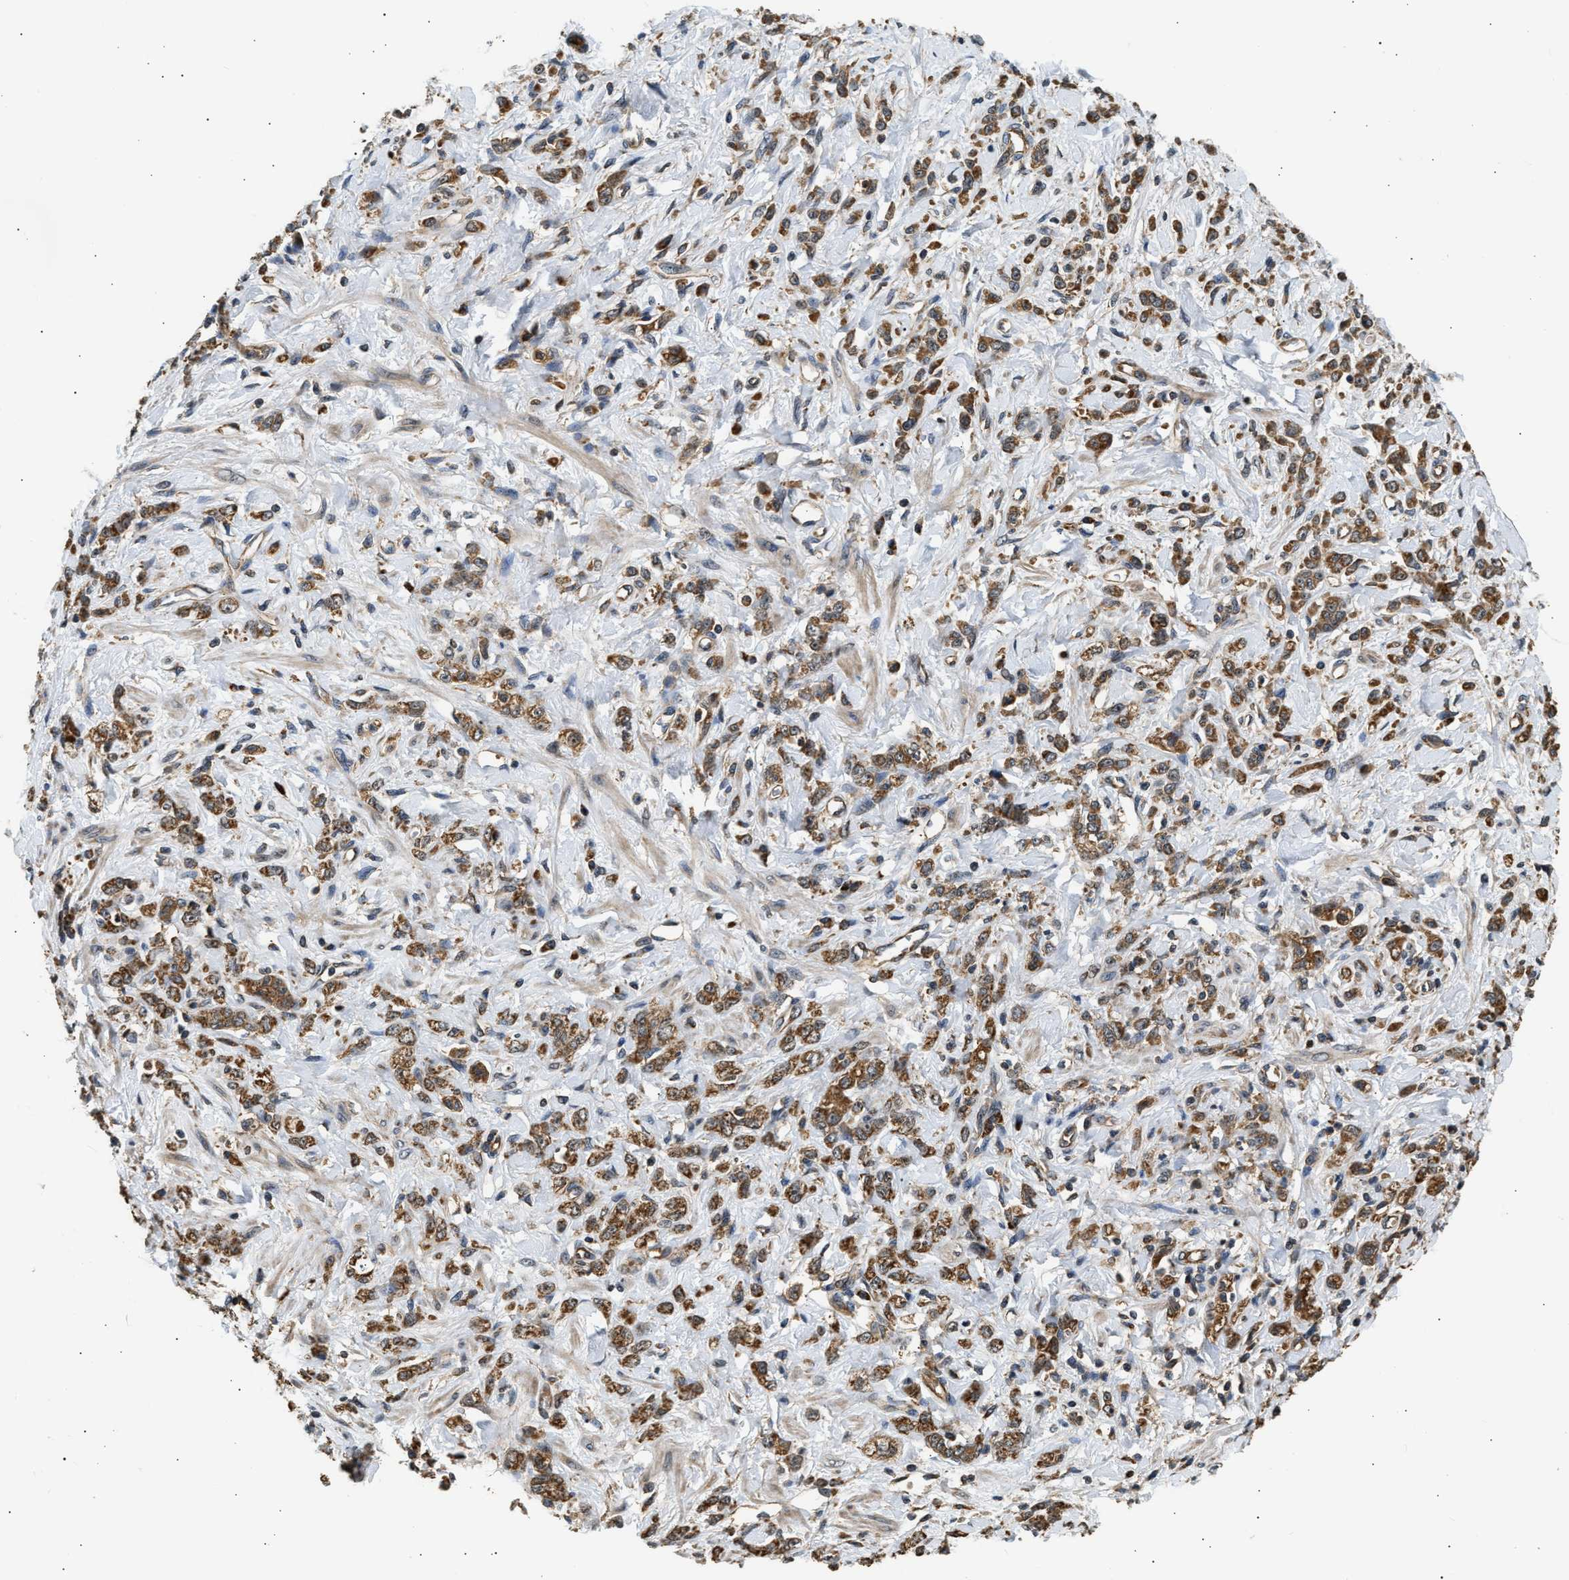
{"staining": {"intensity": "moderate", "quantity": ">75%", "location": "cytoplasmic/membranous"}, "tissue": "stomach cancer", "cell_type": "Tumor cells", "image_type": "cancer", "snomed": [{"axis": "morphology", "description": "Normal tissue, NOS"}, {"axis": "morphology", "description": "Adenocarcinoma, NOS"}, {"axis": "topography", "description": "Stomach"}], "caption": "Immunohistochemical staining of human stomach cancer displays medium levels of moderate cytoplasmic/membranous positivity in approximately >75% of tumor cells.", "gene": "DUSP14", "patient": {"sex": "male", "age": 82}}